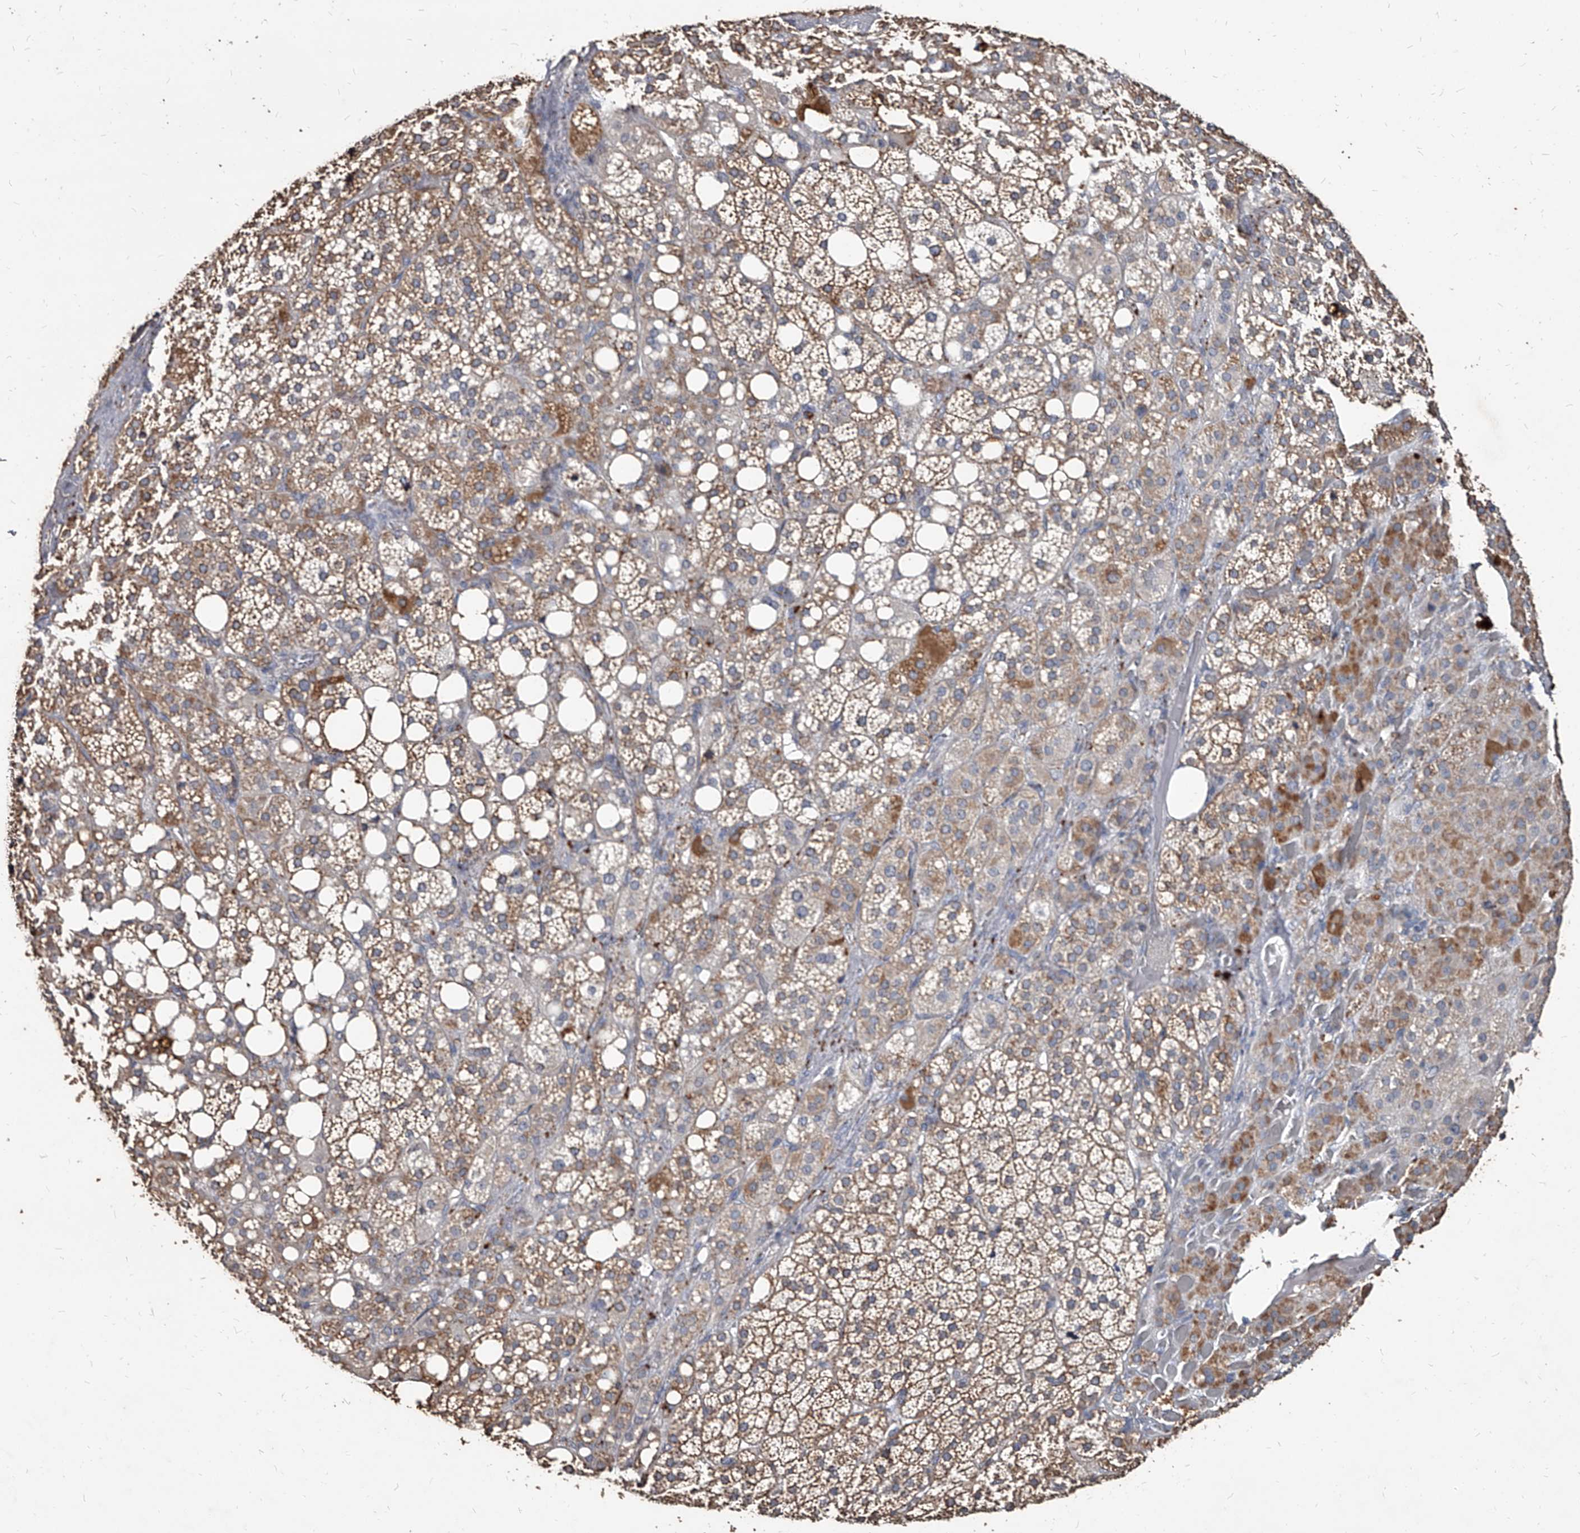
{"staining": {"intensity": "moderate", "quantity": ">75%", "location": "cytoplasmic/membranous"}, "tissue": "adrenal gland", "cell_type": "Glandular cells", "image_type": "normal", "snomed": [{"axis": "morphology", "description": "Normal tissue, NOS"}, {"axis": "topography", "description": "Adrenal gland"}], "caption": "Immunohistochemical staining of unremarkable human adrenal gland exhibits moderate cytoplasmic/membranous protein positivity in approximately >75% of glandular cells. The protein of interest is shown in brown color, while the nuclei are stained blue.", "gene": "GPR183", "patient": {"sex": "female", "age": 59}}